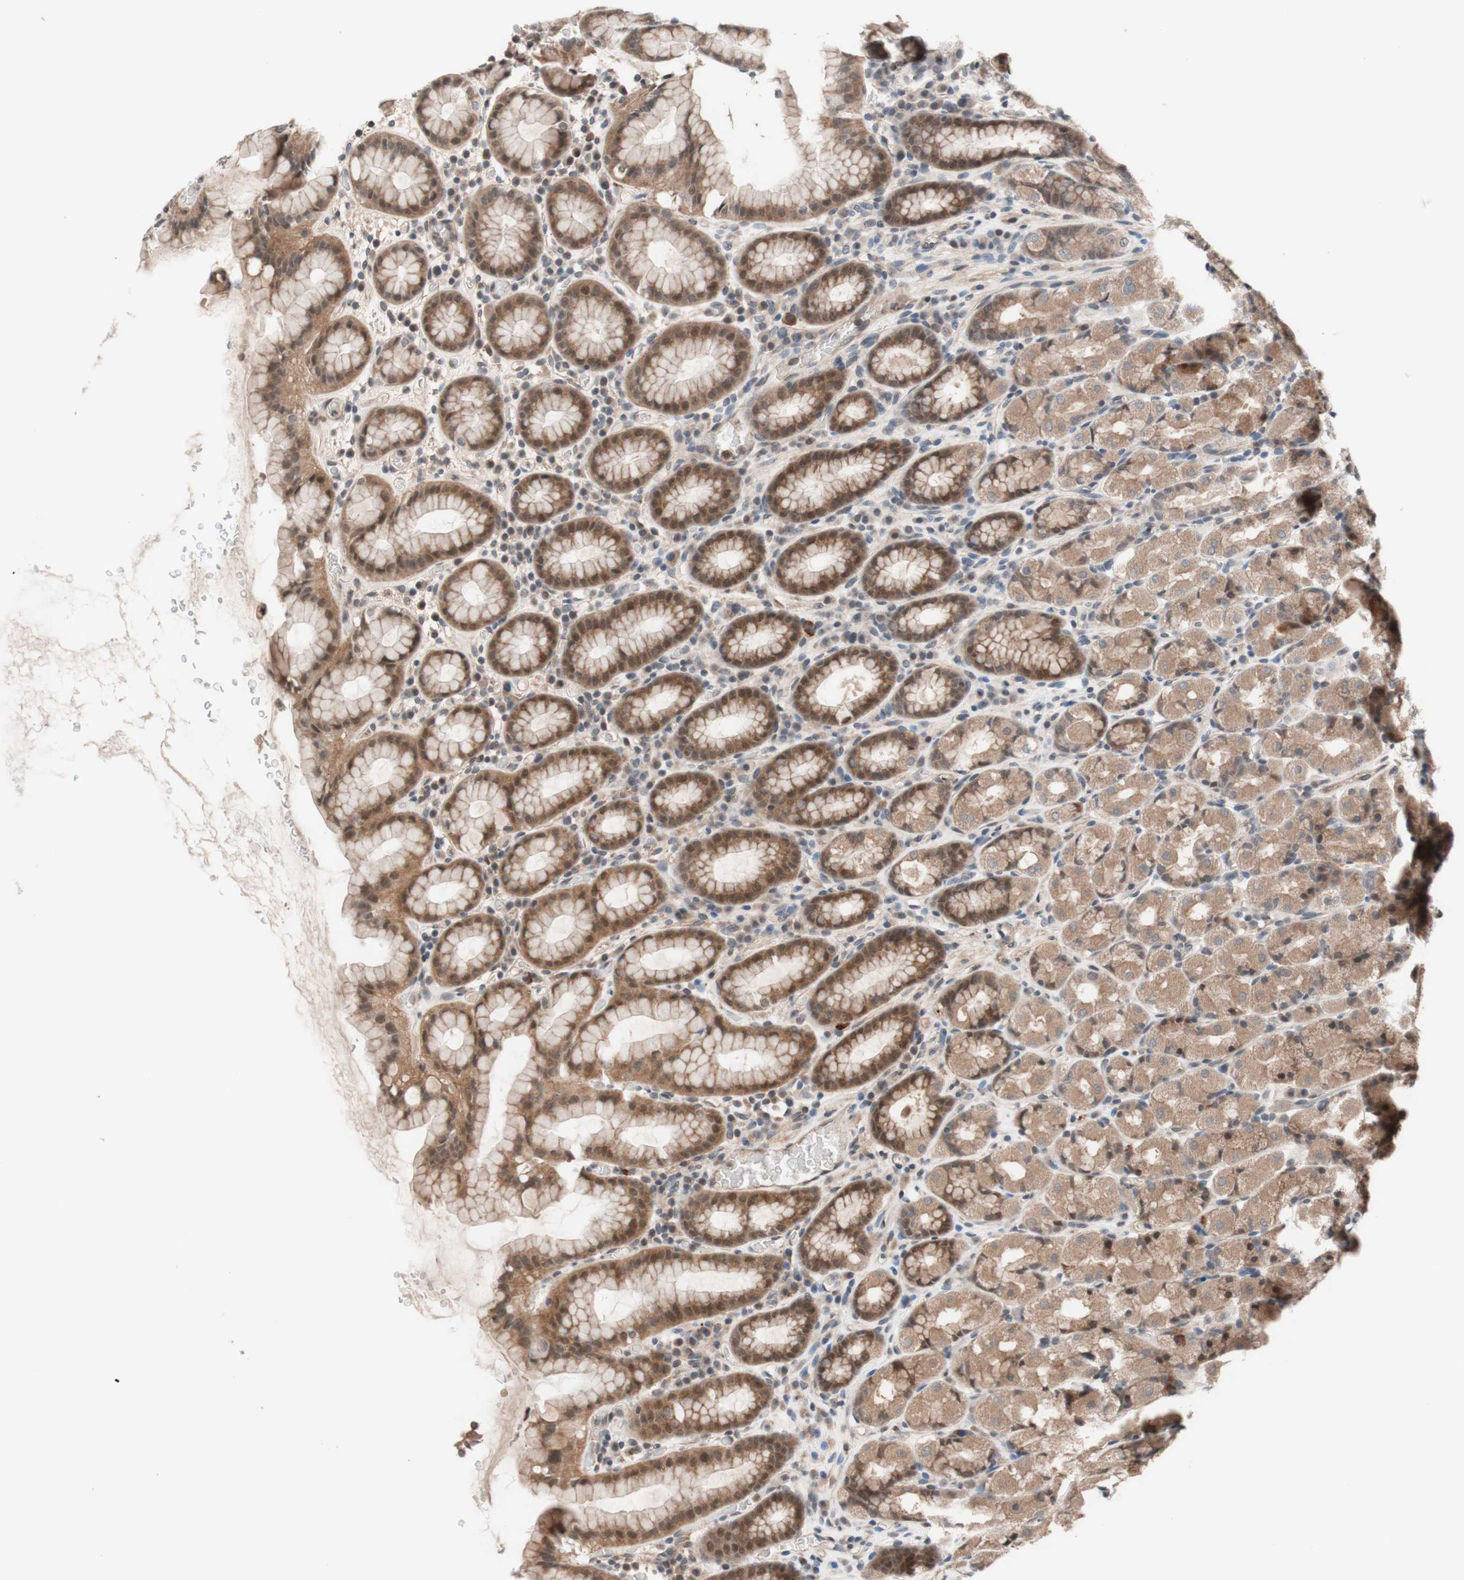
{"staining": {"intensity": "moderate", "quantity": ">75%", "location": "cytoplasmic/membranous,nuclear"}, "tissue": "stomach", "cell_type": "Glandular cells", "image_type": "normal", "snomed": [{"axis": "morphology", "description": "Normal tissue, NOS"}, {"axis": "topography", "description": "Stomach, upper"}], "caption": "Immunohistochemistry of normal human stomach shows medium levels of moderate cytoplasmic/membranous,nuclear expression in about >75% of glandular cells.", "gene": "CD55", "patient": {"sex": "male", "age": 68}}